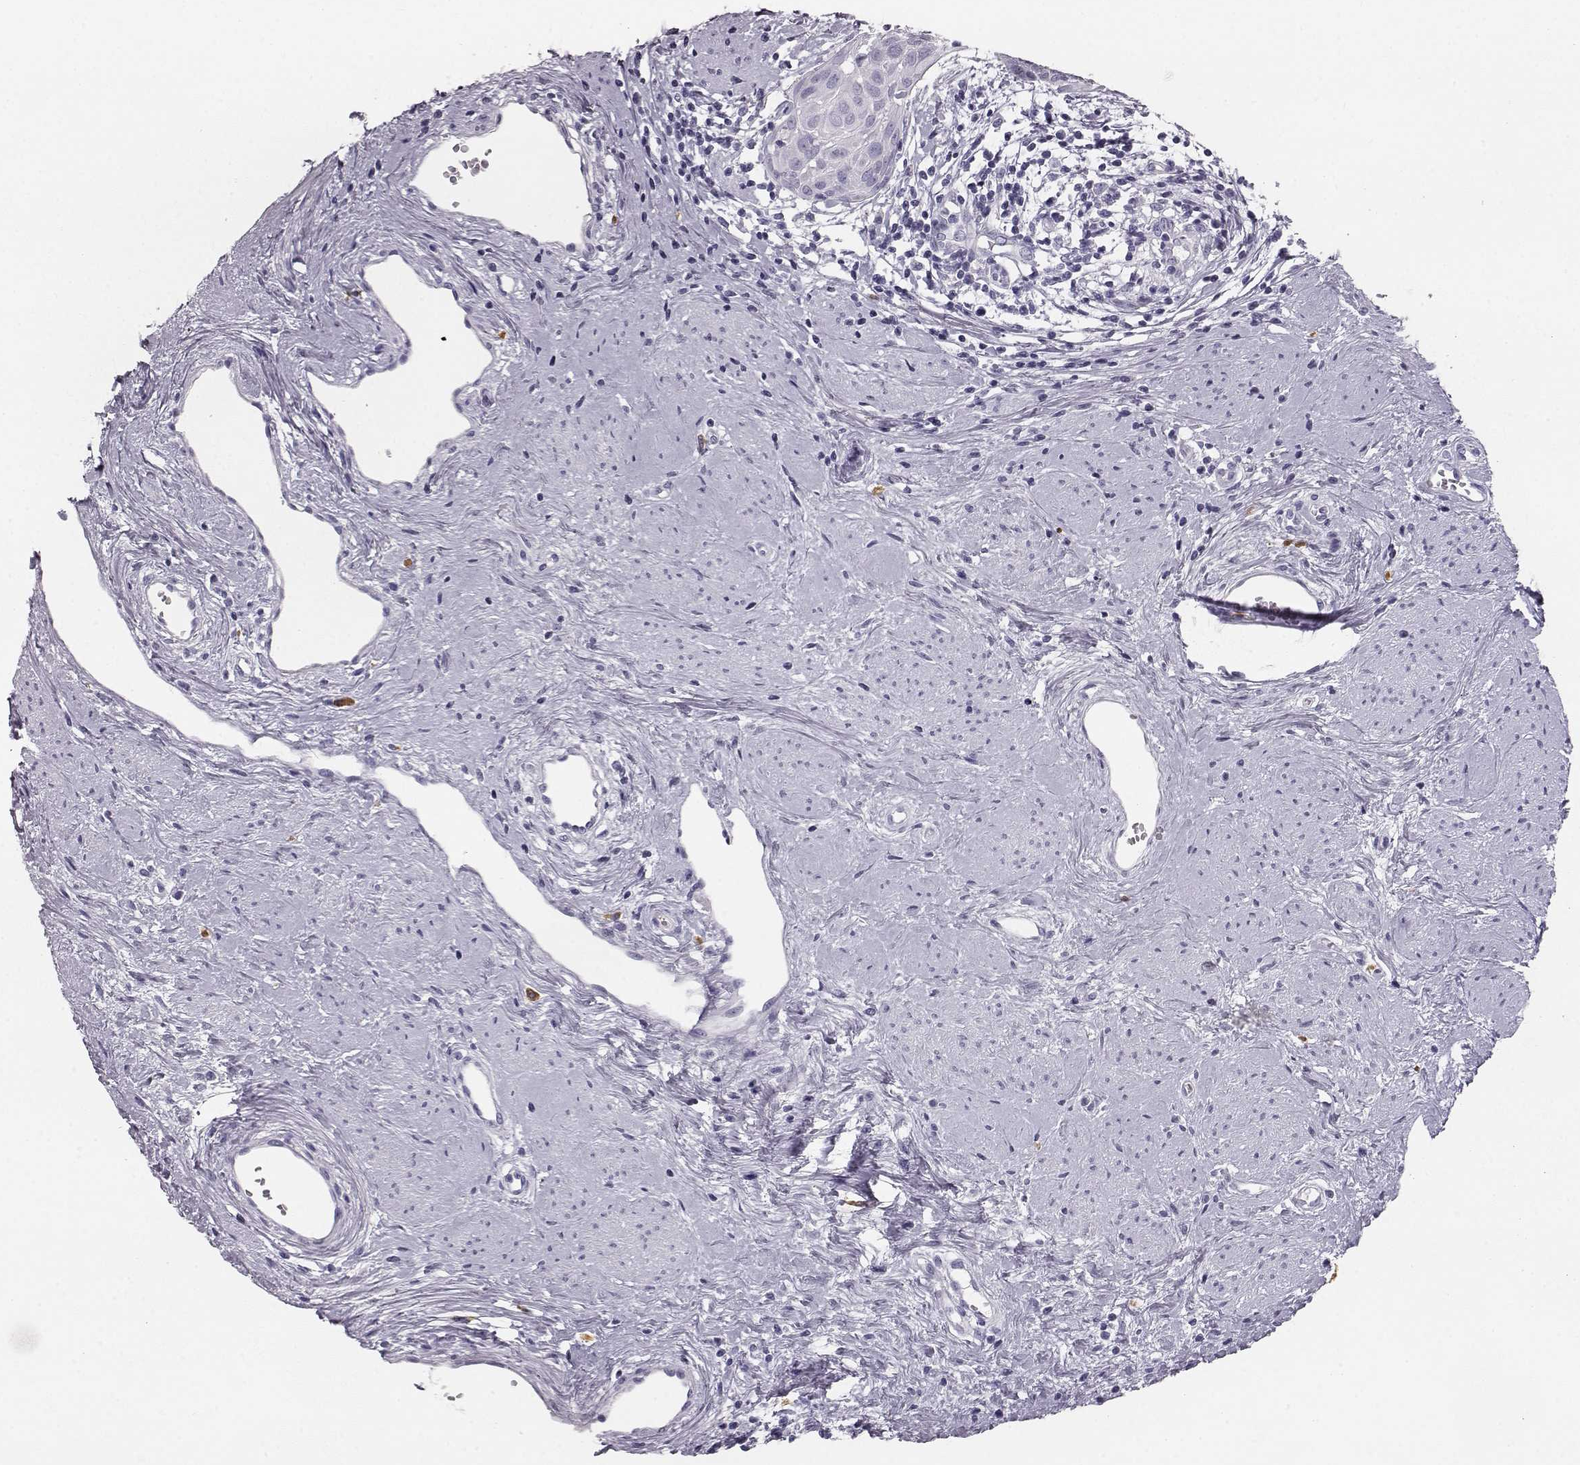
{"staining": {"intensity": "negative", "quantity": "none", "location": "none"}, "tissue": "cervical cancer", "cell_type": "Tumor cells", "image_type": "cancer", "snomed": [{"axis": "morphology", "description": "Squamous cell carcinoma, NOS"}, {"axis": "topography", "description": "Cervix"}], "caption": "Tumor cells are negative for brown protein staining in cervical cancer.", "gene": "NPTXR", "patient": {"sex": "female", "age": 39}}